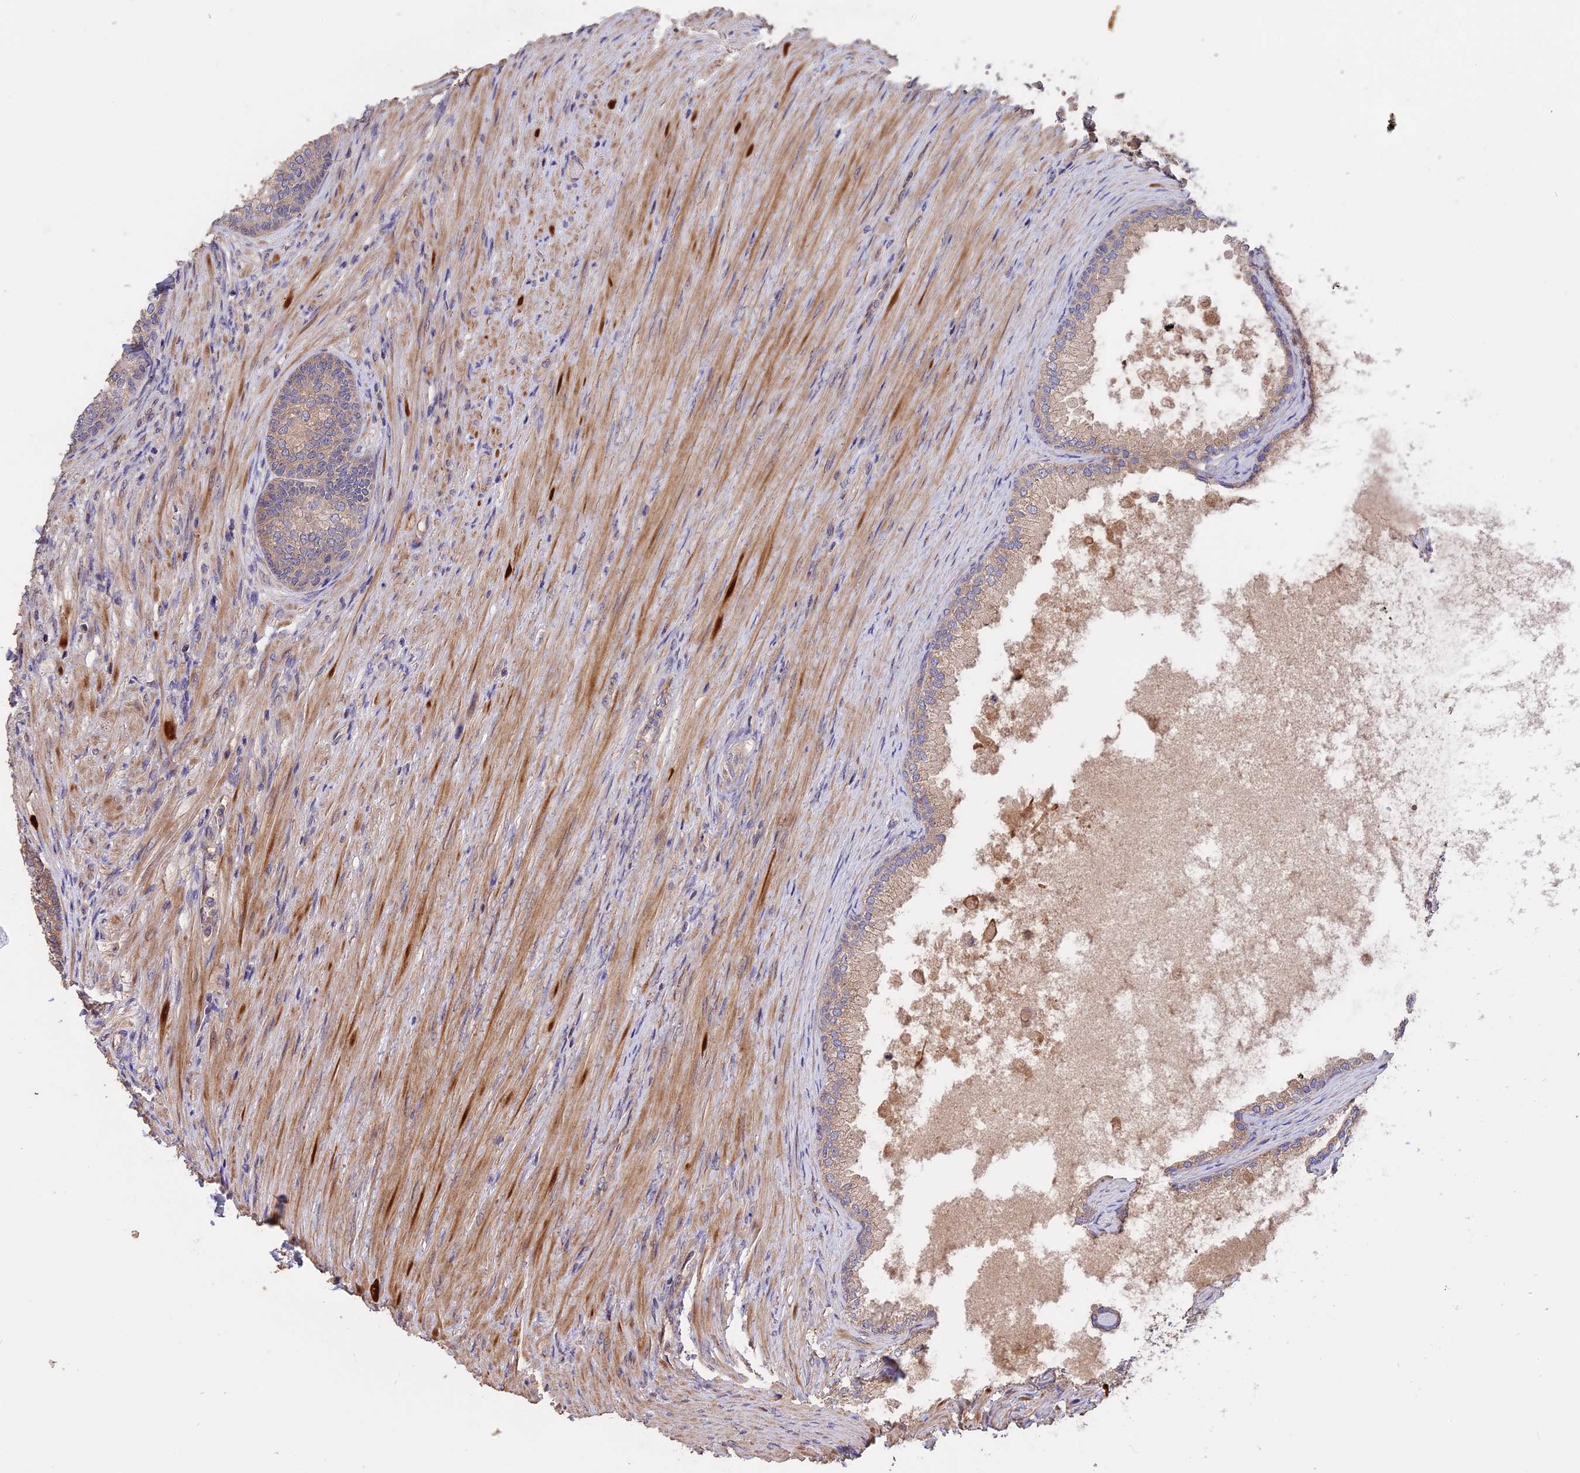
{"staining": {"intensity": "weak", "quantity": "25%-75%", "location": "cytoplasmic/membranous"}, "tissue": "prostate", "cell_type": "Glandular cells", "image_type": "normal", "snomed": [{"axis": "morphology", "description": "Normal tissue, NOS"}, {"axis": "topography", "description": "Prostate"}], "caption": "Glandular cells show low levels of weak cytoplasmic/membranous staining in about 25%-75% of cells in unremarkable human prostate. (DAB IHC, brown staining for protein, blue staining for nuclei).", "gene": "RASAL1", "patient": {"sex": "male", "age": 76}}